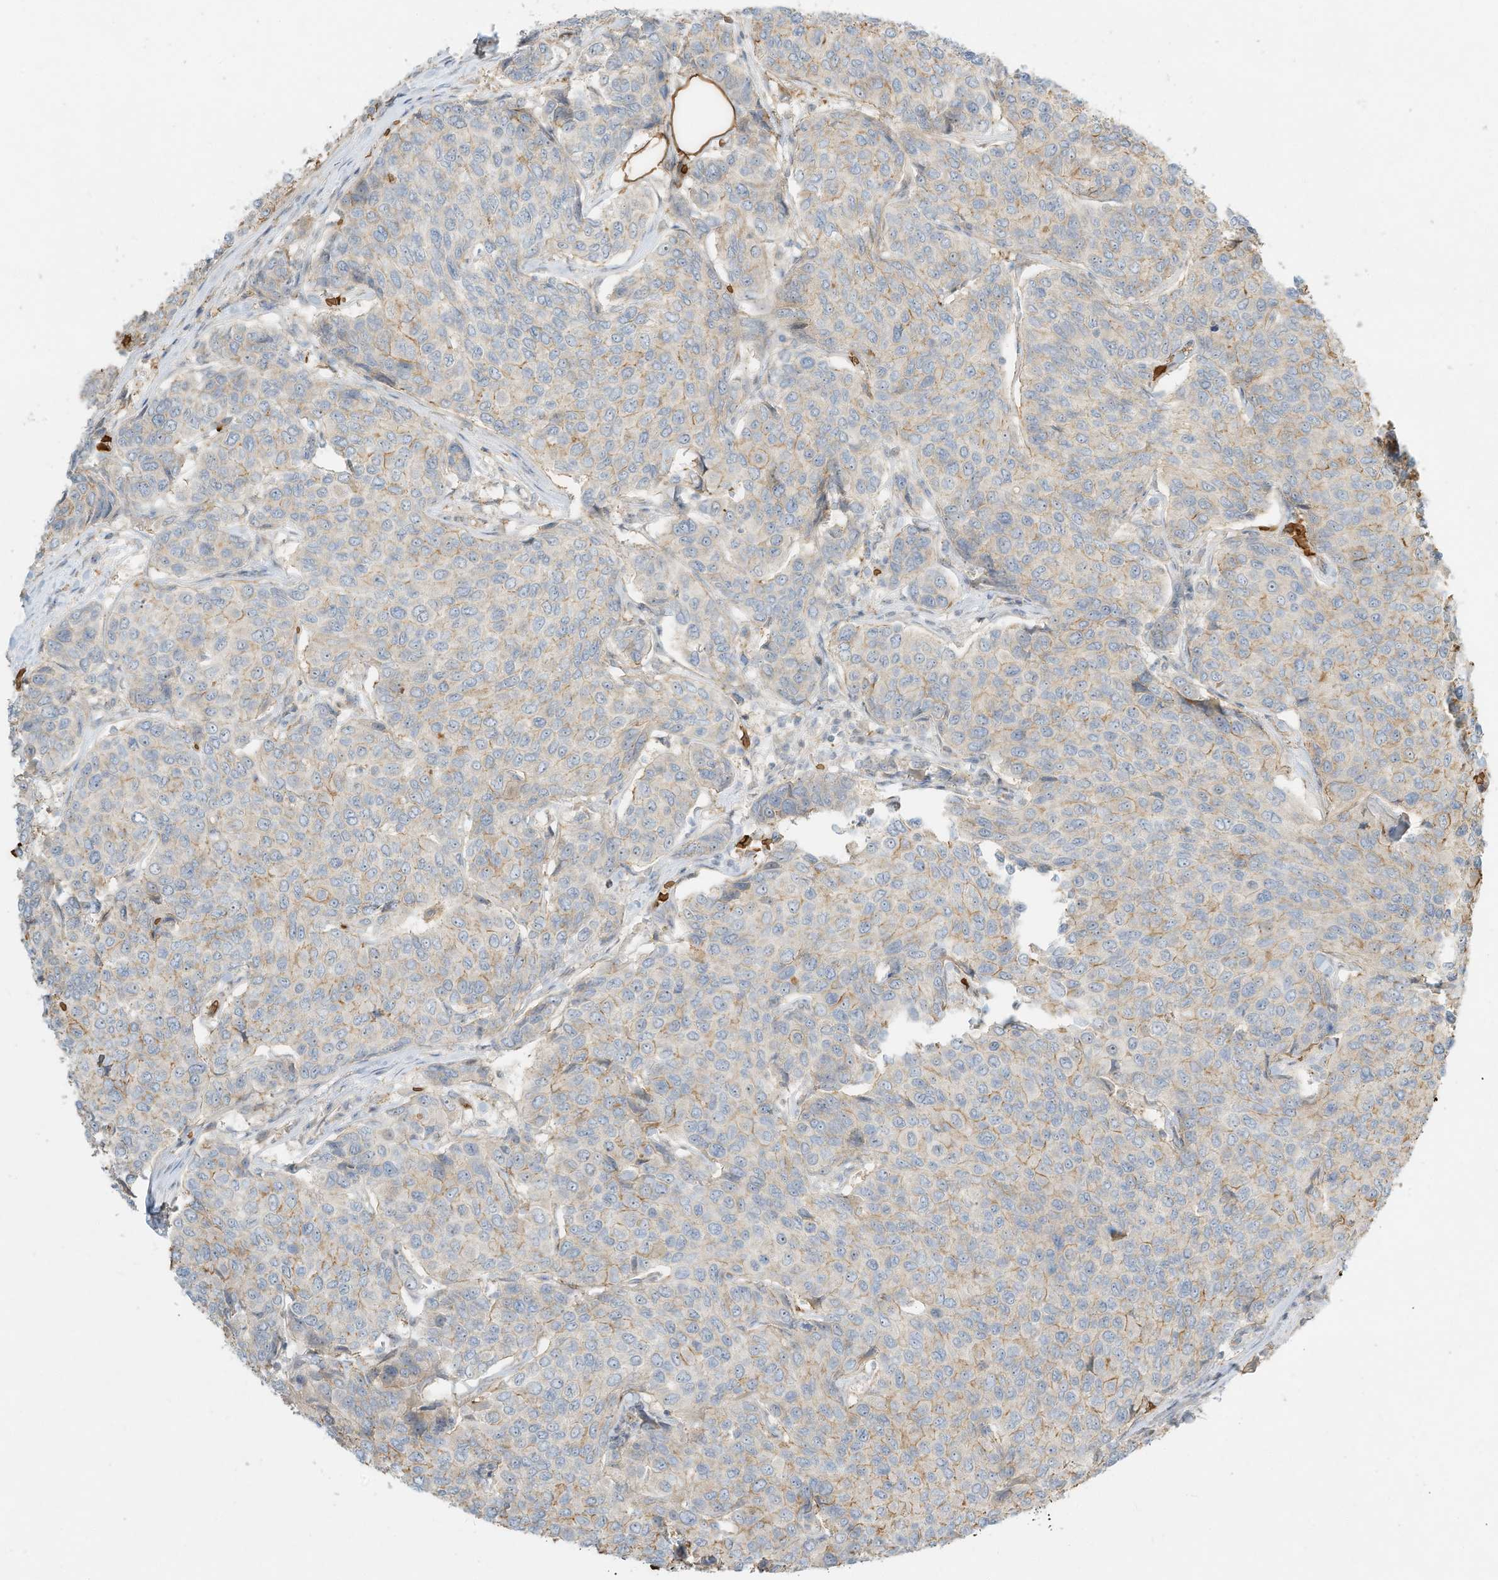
{"staining": {"intensity": "moderate", "quantity": "<25%", "location": "cytoplasmic/membranous"}, "tissue": "breast cancer", "cell_type": "Tumor cells", "image_type": "cancer", "snomed": [{"axis": "morphology", "description": "Duct carcinoma"}, {"axis": "topography", "description": "Breast"}], "caption": "An IHC histopathology image of tumor tissue is shown. Protein staining in brown shows moderate cytoplasmic/membranous positivity in breast cancer within tumor cells.", "gene": "OFD1", "patient": {"sex": "female", "age": 55}}